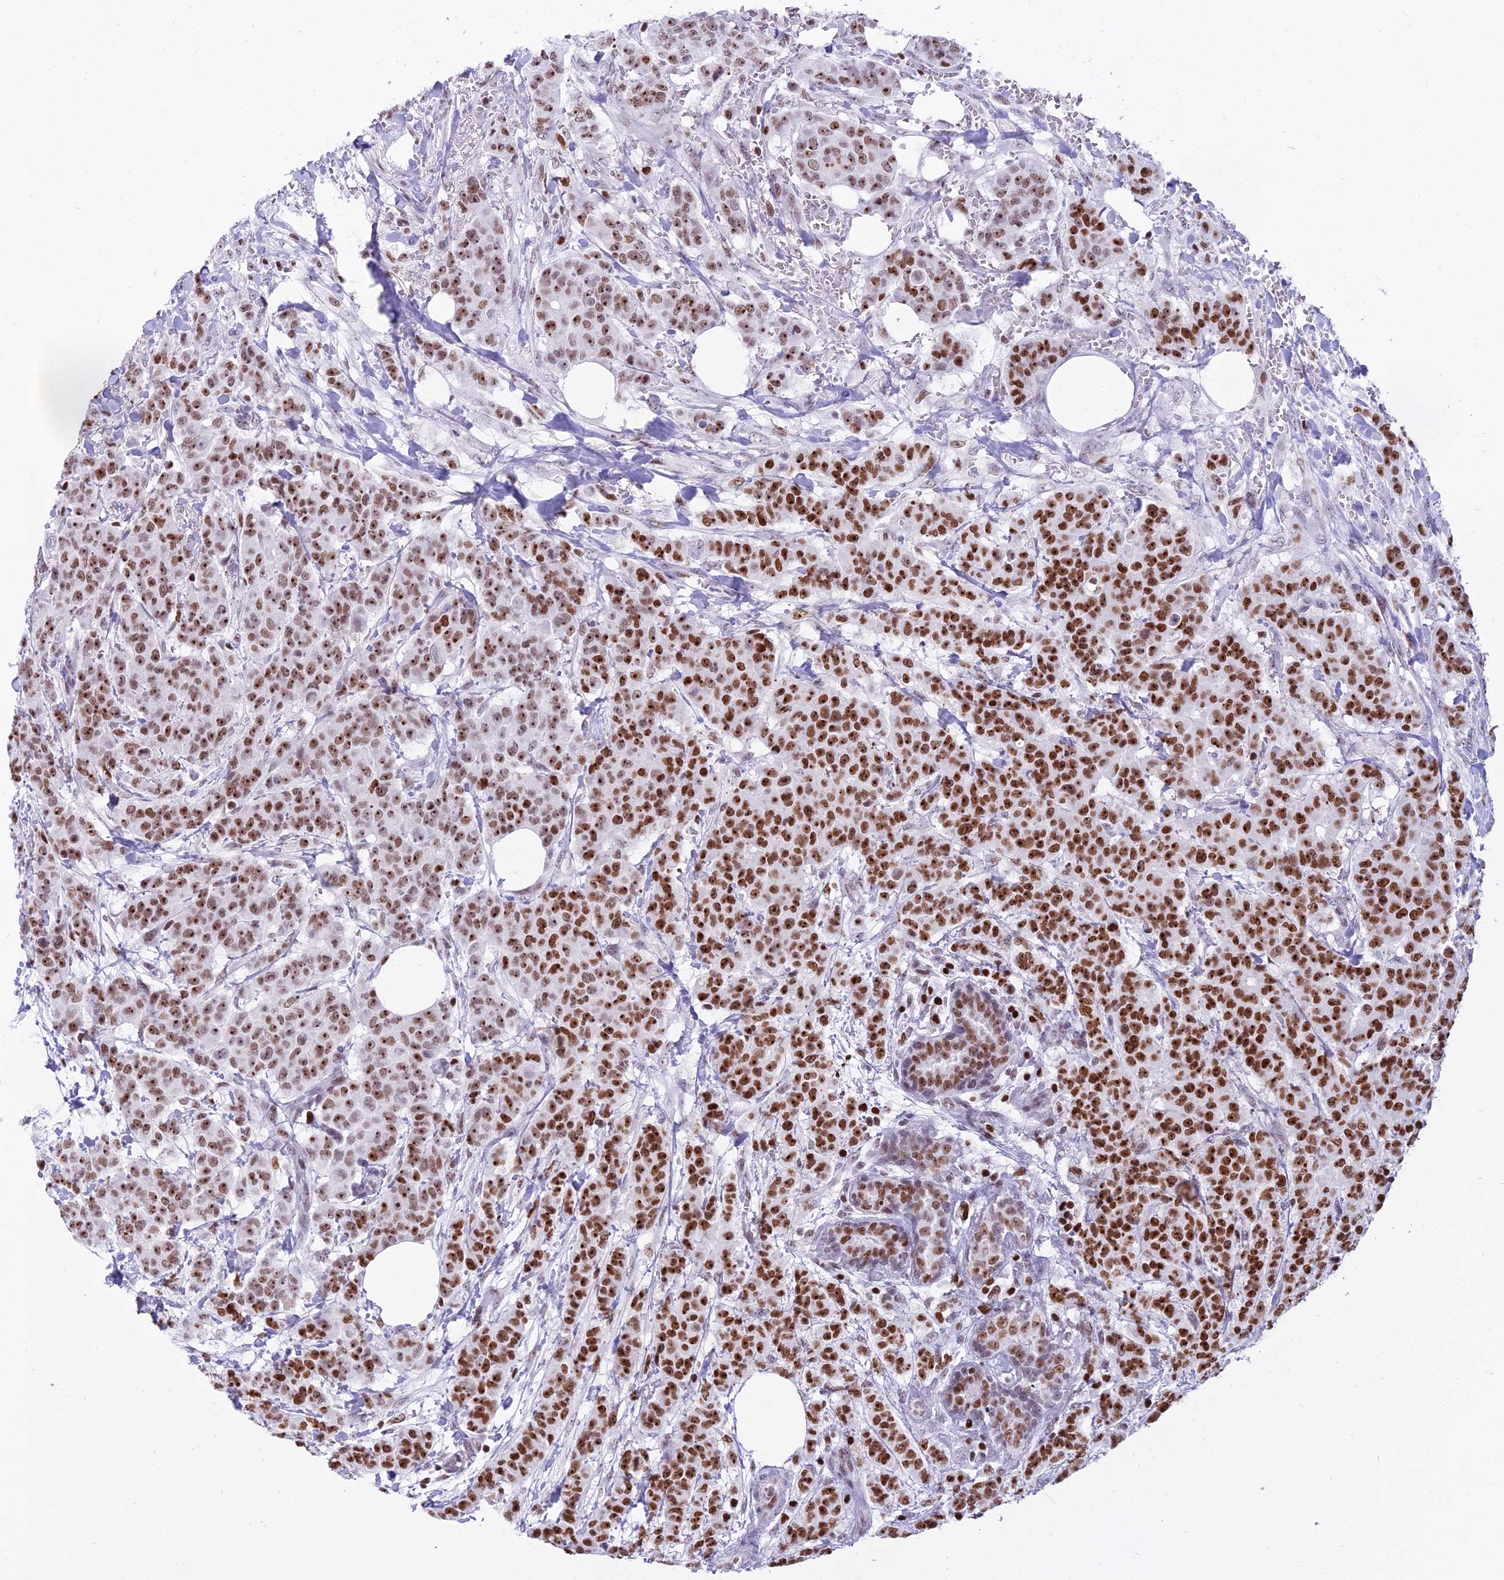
{"staining": {"intensity": "moderate", "quantity": ">75%", "location": "nuclear"}, "tissue": "breast cancer", "cell_type": "Tumor cells", "image_type": "cancer", "snomed": [{"axis": "morphology", "description": "Duct carcinoma"}, {"axis": "topography", "description": "Breast"}], "caption": "Moderate nuclear positivity for a protein is seen in about >75% of tumor cells of breast cancer (invasive ductal carcinoma) using immunohistochemistry.", "gene": "PARP1", "patient": {"sex": "female", "age": 40}}